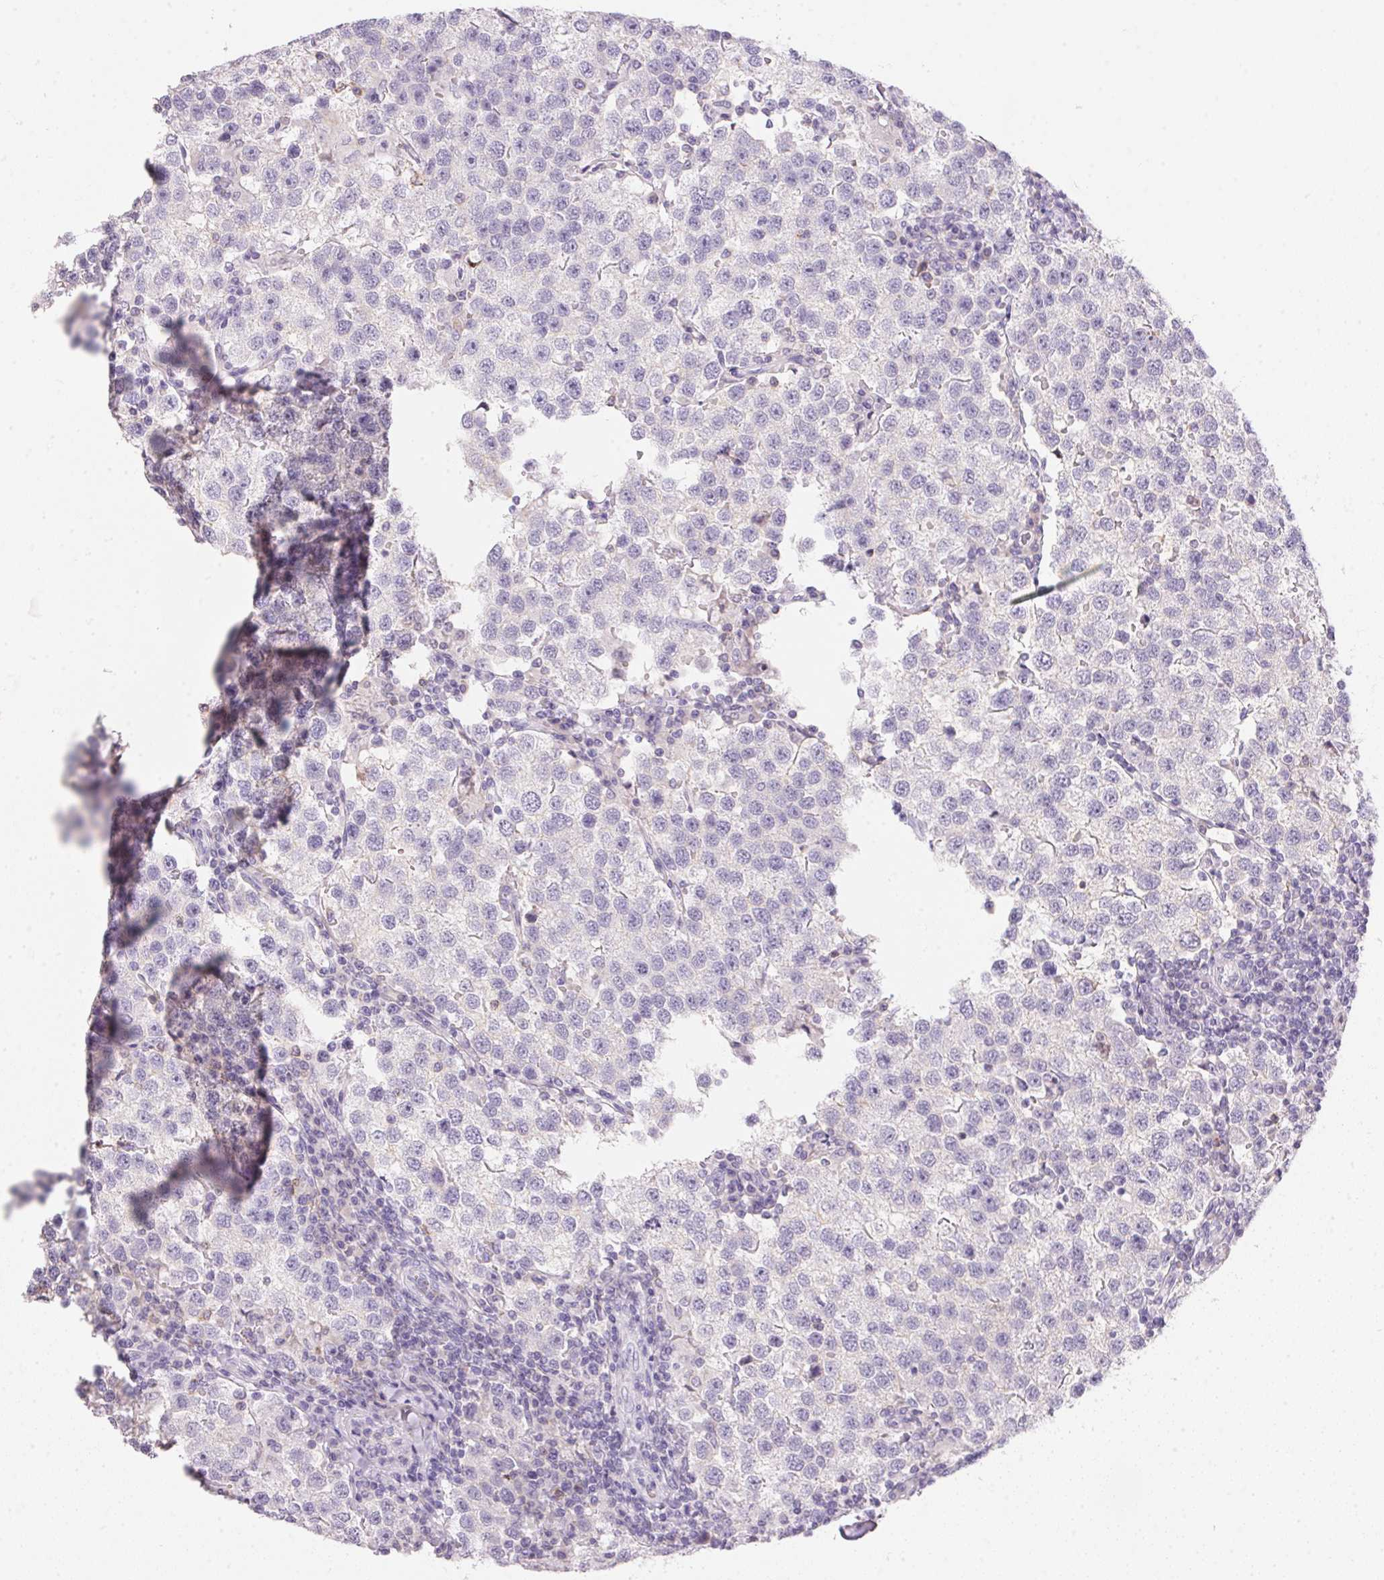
{"staining": {"intensity": "negative", "quantity": "none", "location": "none"}, "tissue": "testis cancer", "cell_type": "Tumor cells", "image_type": "cancer", "snomed": [{"axis": "morphology", "description": "Seminoma, NOS"}, {"axis": "topography", "description": "Testis"}], "caption": "Immunohistochemical staining of human testis seminoma shows no significant expression in tumor cells.", "gene": "ECPAS", "patient": {"sex": "male", "age": 37}}